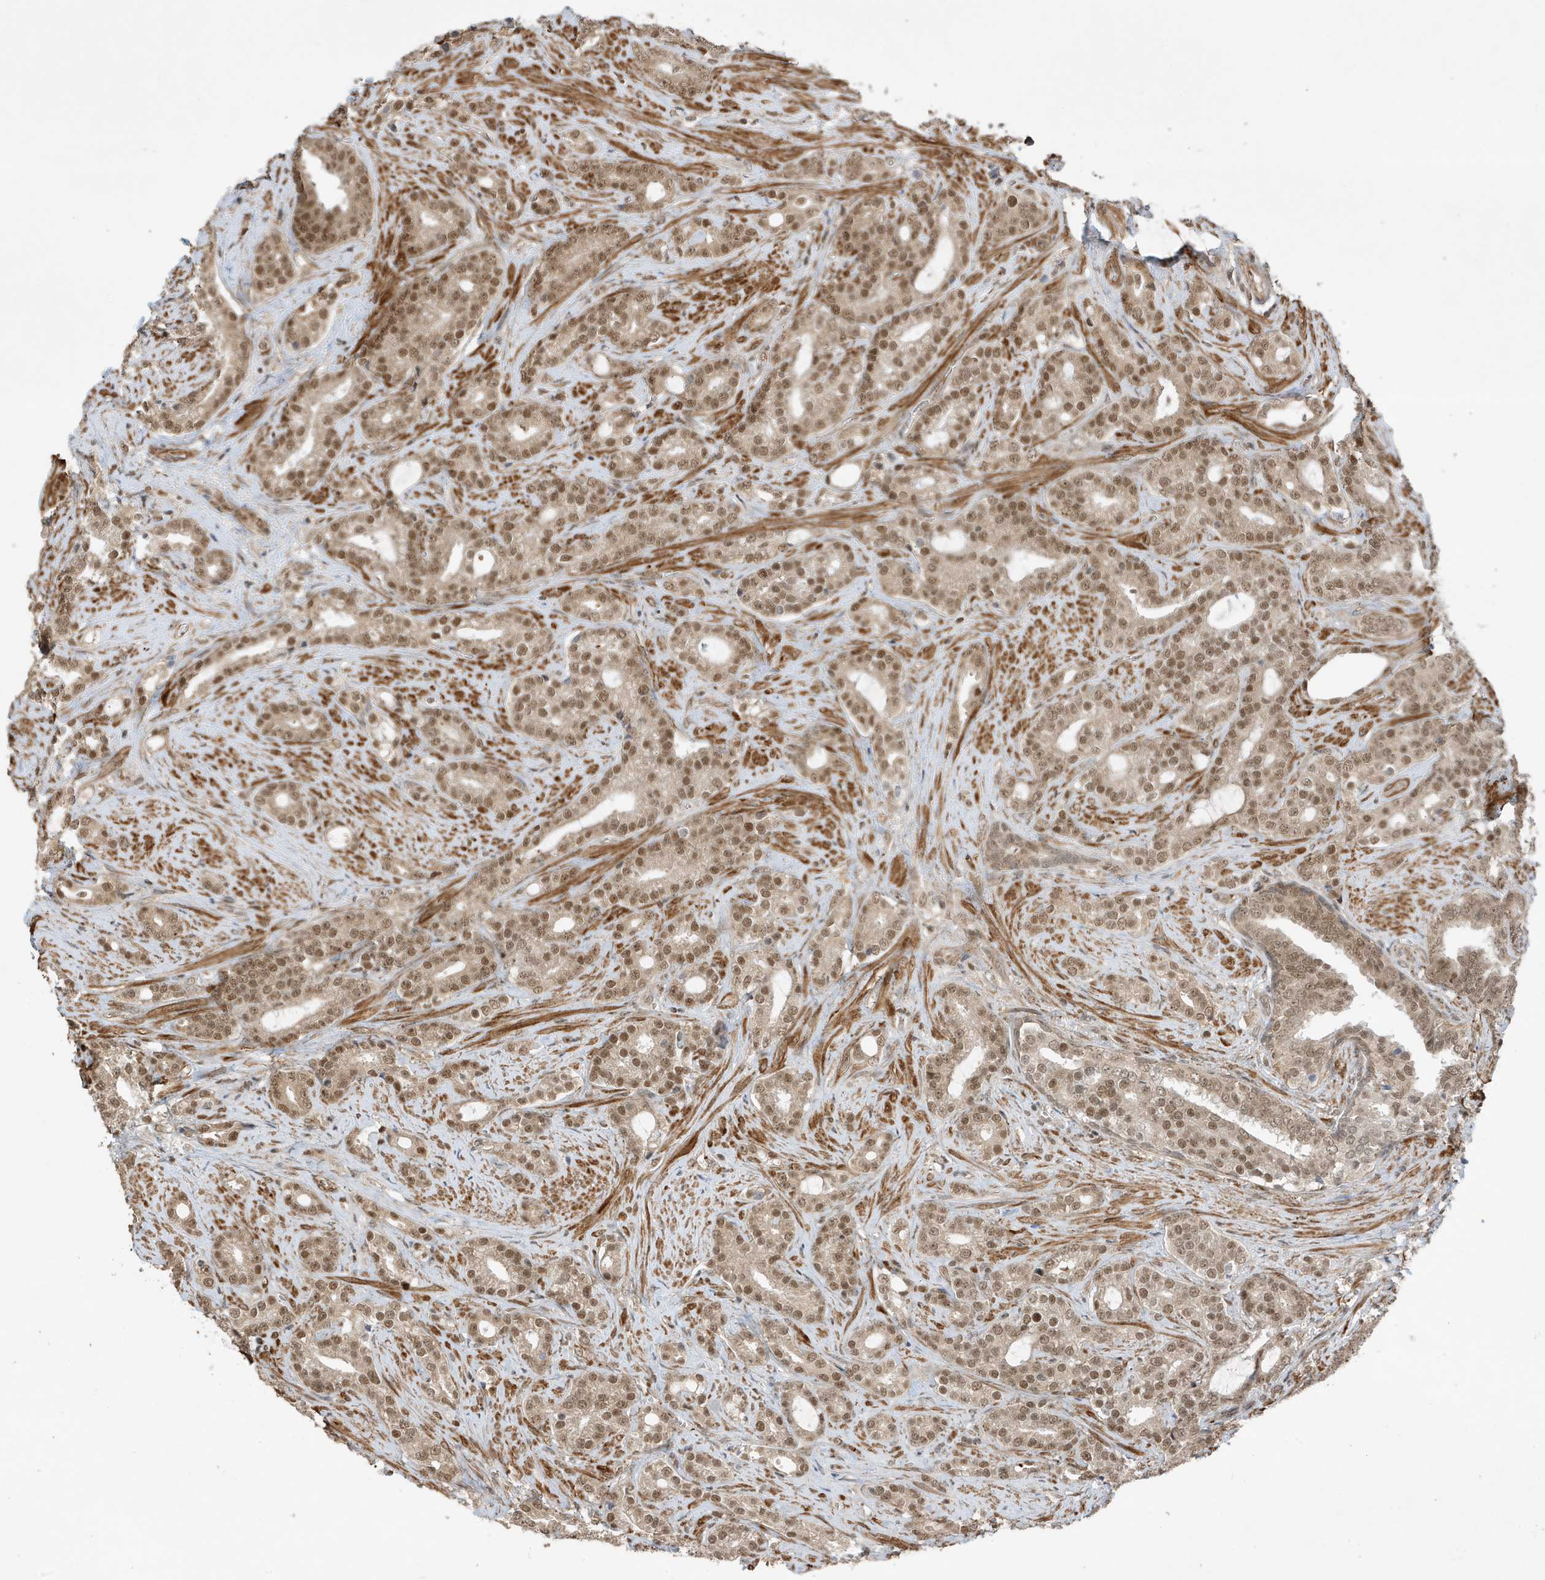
{"staining": {"intensity": "weak", "quantity": ">75%", "location": "cytoplasmic/membranous,nuclear"}, "tissue": "prostate cancer", "cell_type": "Tumor cells", "image_type": "cancer", "snomed": [{"axis": "morphology", "description": "Adenocarcinoma, High grade"}, {"axis": "topography", "description": "Prostate and seminal vesicle, NOS"}], "caption": "Prostate cancer was stained to show a protein in brown. There is low levels of weak cytoplasmic/membranous and nuclear positivity in about >75% of tumor cells. The protein is stained brown, and the nuclei are stained in blue (DAB (3,3'-diaminobenzidine) IHC with brightfield microscopy, high magnification).", "gene": "MAST3", "patient": {"sex": "male", "age": 67}}